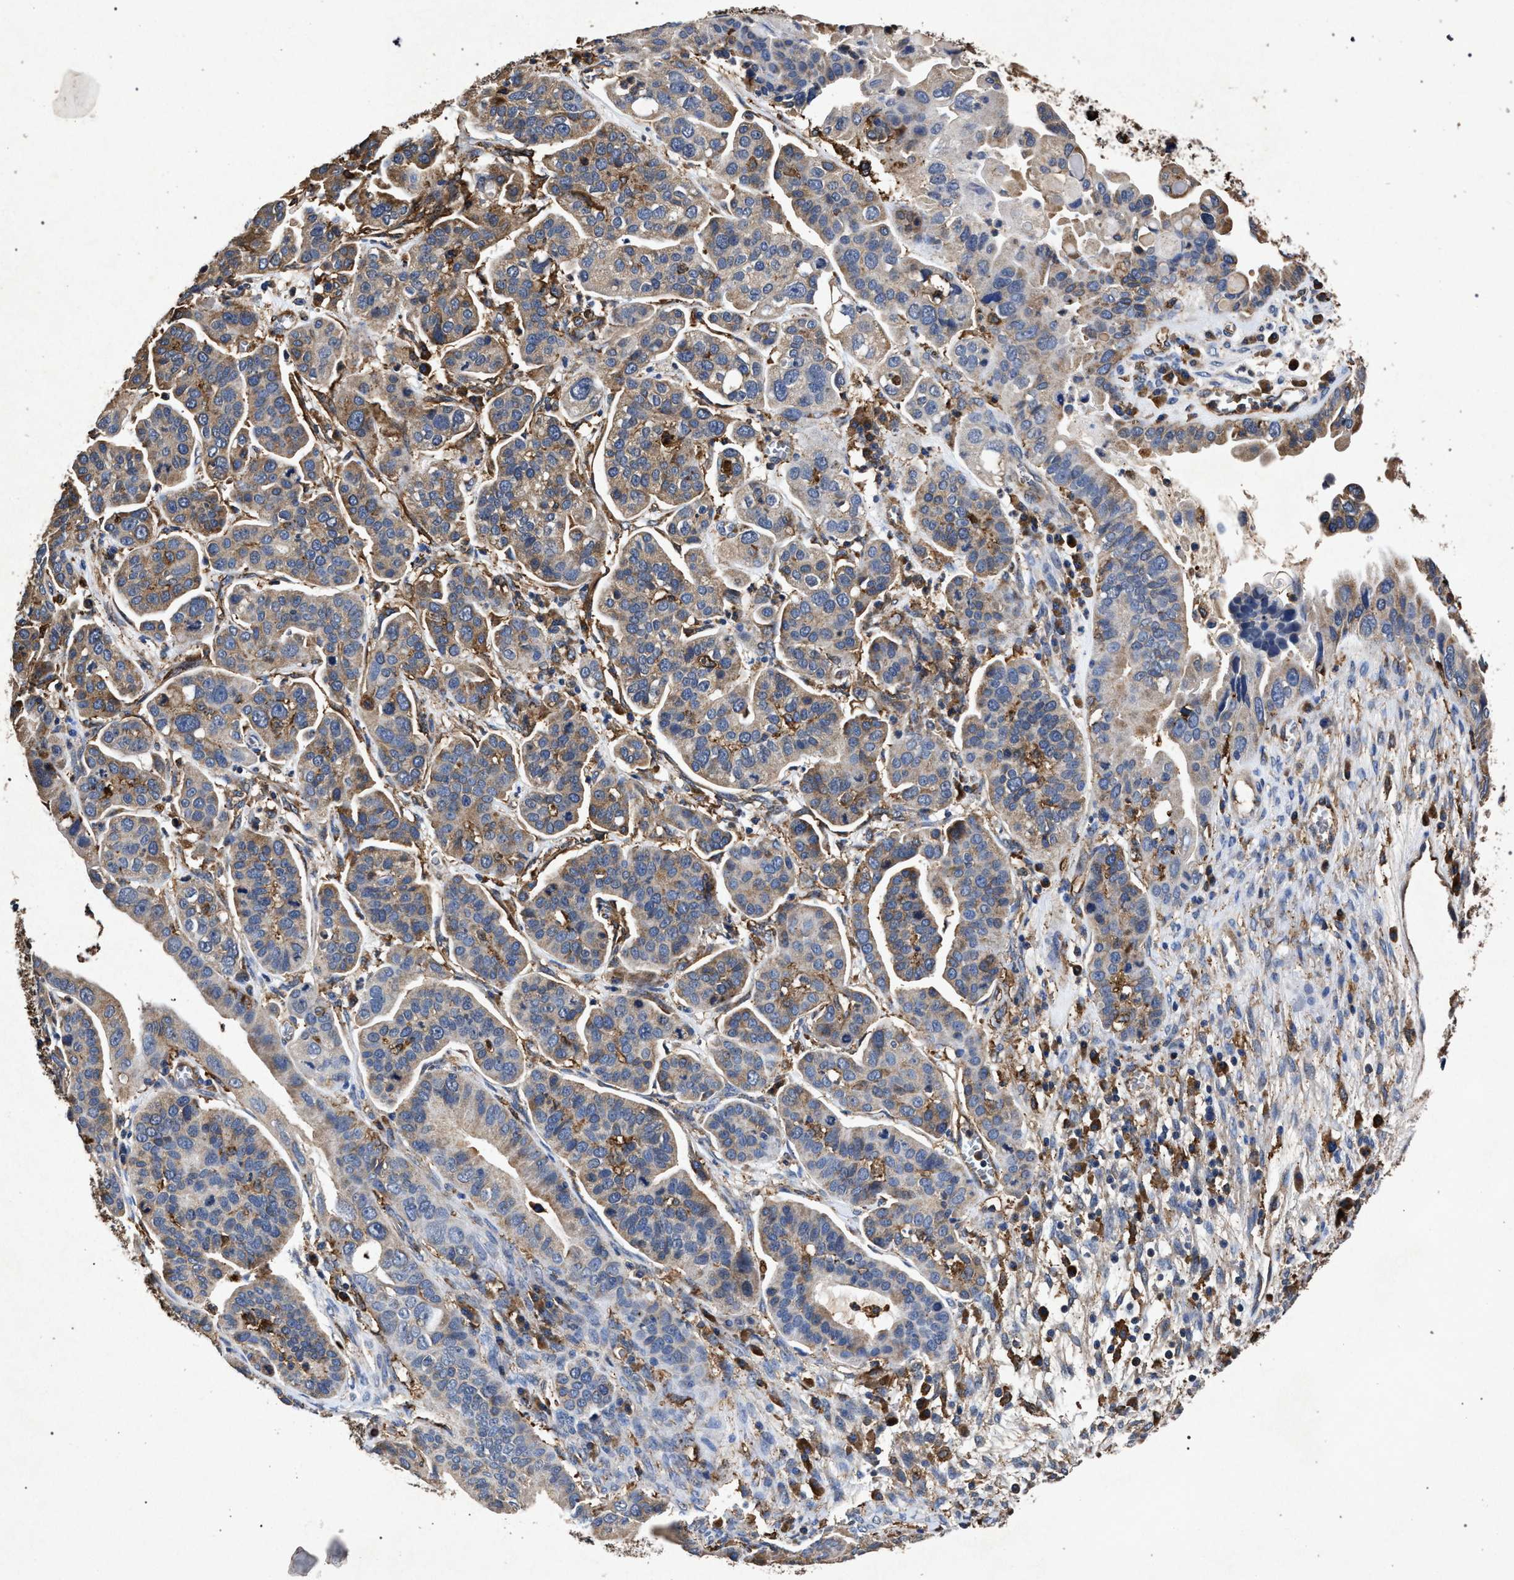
{"staining": {"intensity": "moderate", "quantity": ">75%", "location": "cytoplasmic/membranous"}, "tissue": "ovarian cancer", "cell_type": "Tumor cells", "image_type": "cancer", "snomed": [{"axis": "morphology", "description": "Cystadenocarcinoma, serous, NOS"}, {"axis": "topography", "description": "Ovary"}], "caption": "Serous cystadenocarcinoma (ovarian) was stained to show a protein in brown. There is medium levels of moderate cytoplasmic/membranous expression in about >75% of tumor cells. (Brightfield microscopy of DAB IHC at high magnification).", "gene": "MARCKS", "patient": {"sex": "female", "age": 56}}